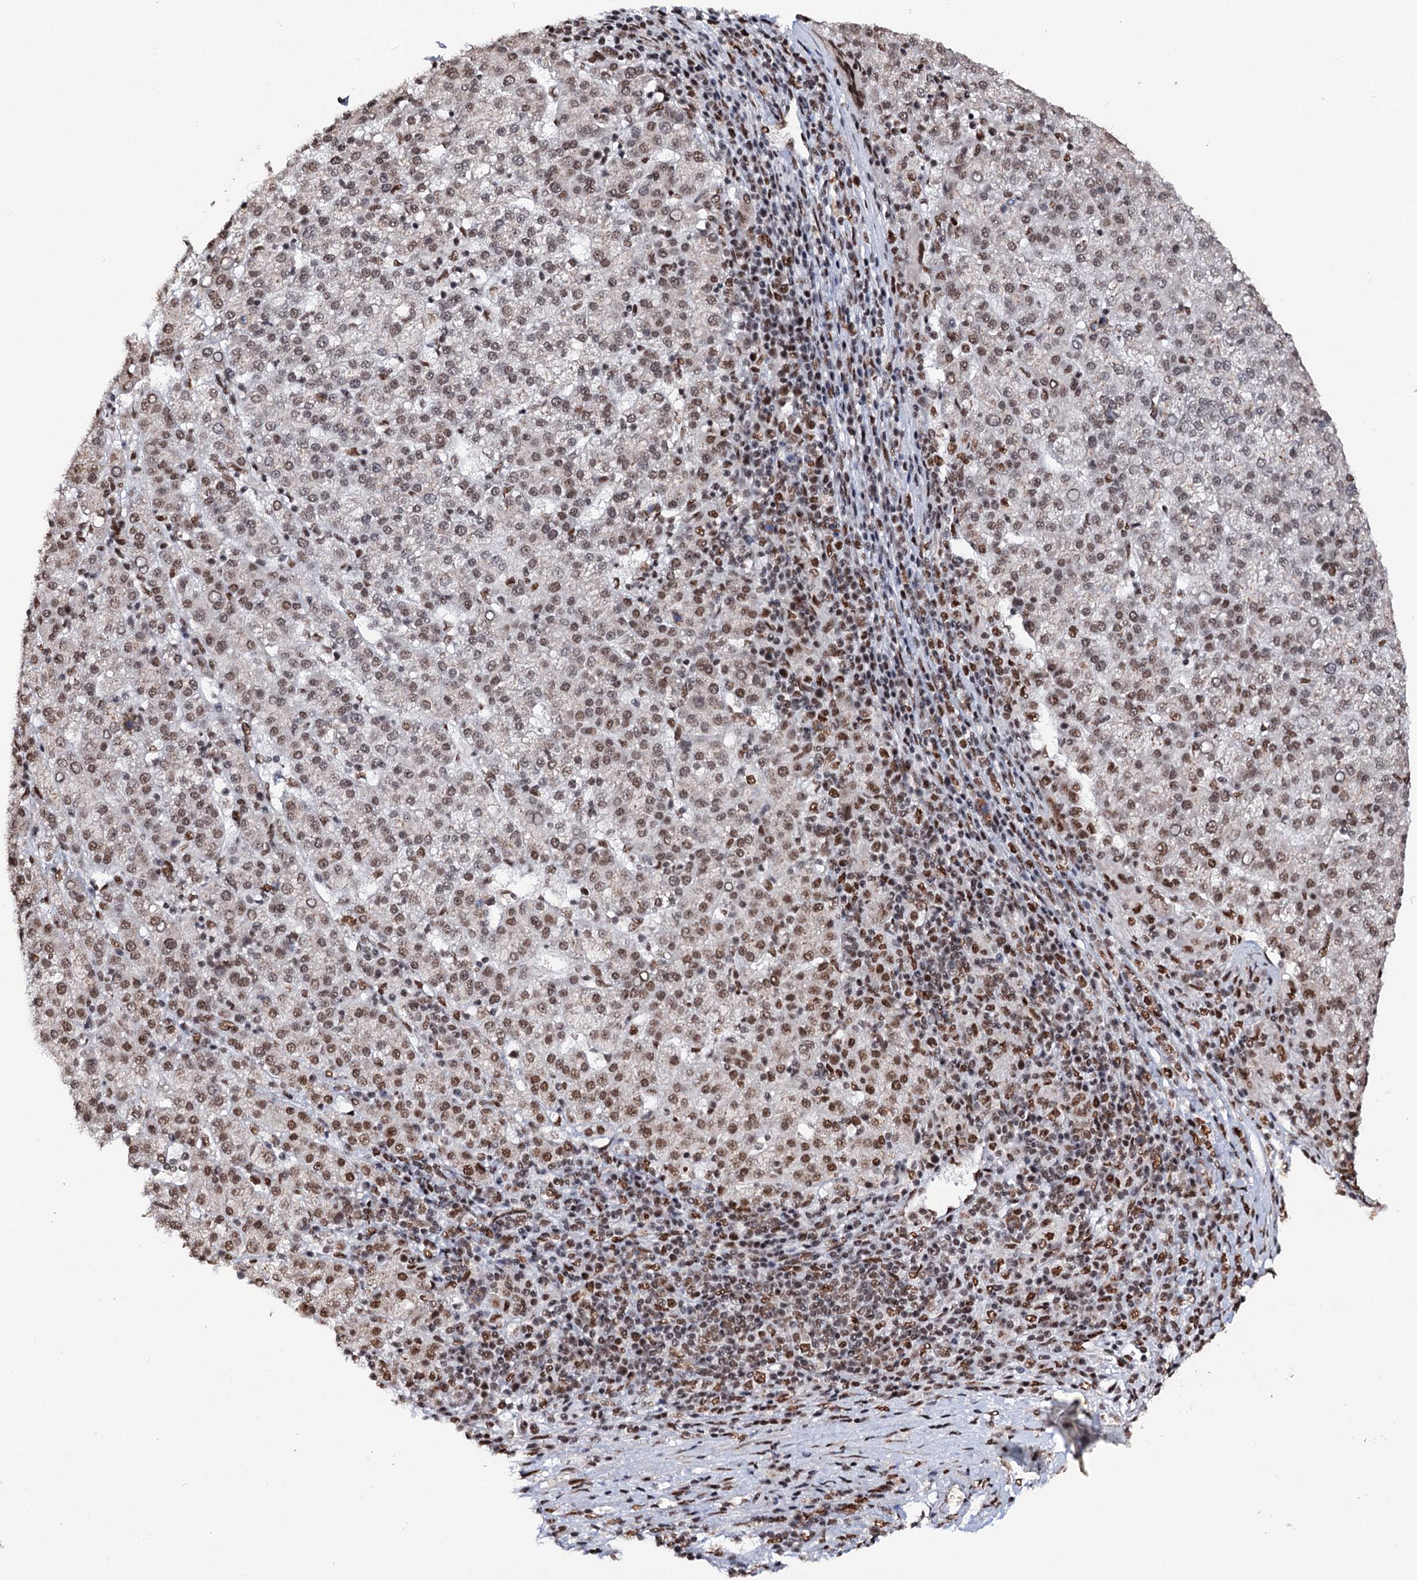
{"staining": {"intensity": "strong", "quantity": "<25%", "location": "nuclear"}, "tissue": "liver cancer", "cell_type": "Tumor cells", "image_type": "cancer", "snomed": [{"axis": "morphology", "description": "Carcinoma, Hepatocellular, NOS"}, {"axis": "topography", "description": "Liver"}], "caption": "Human liver cancer (hepatocellular carcinoma) stained with a protein marker demonstrates strong staining in tumor cells.", "gene": "MATR3", "patient": {"sex": "female", "age": 58}}